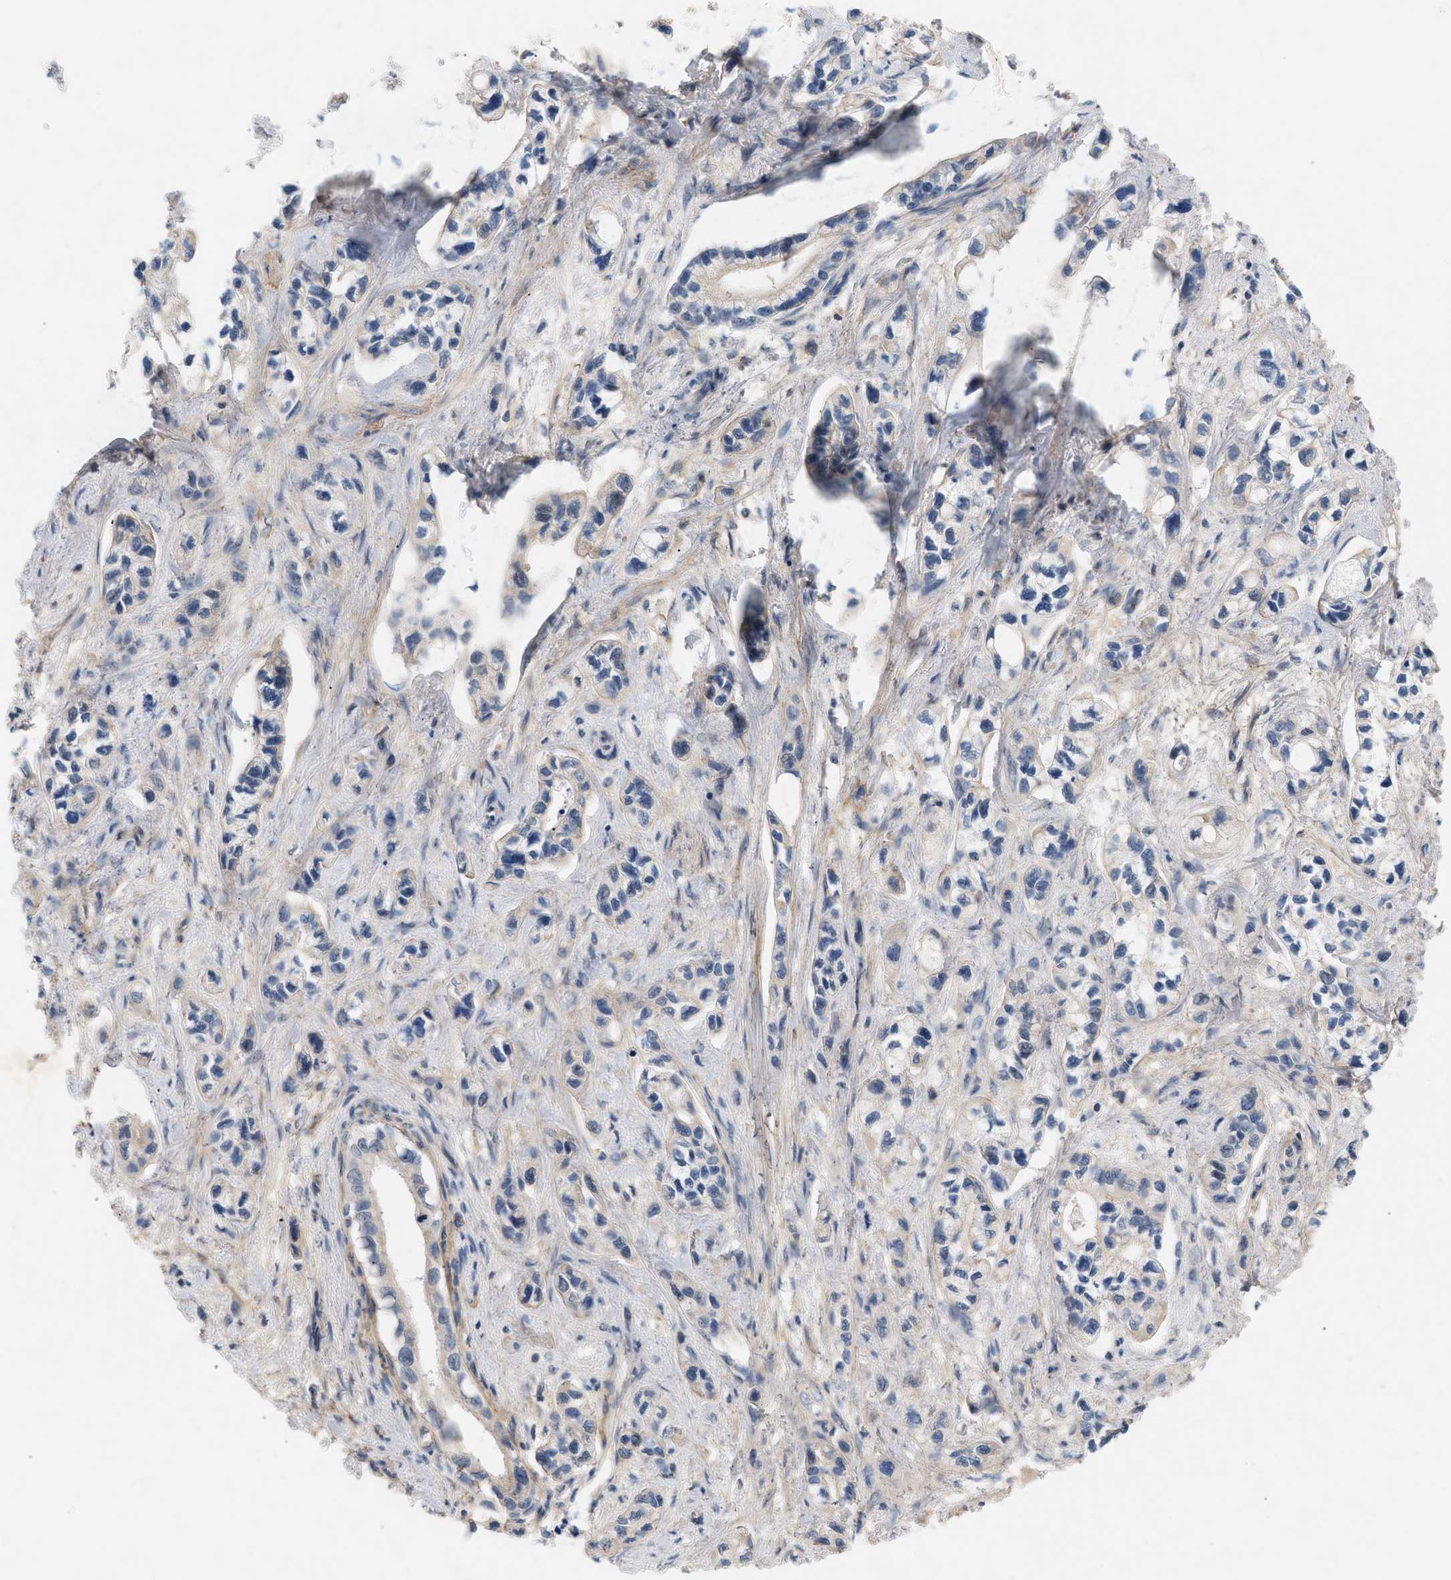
{"staining": {"intensity": "weak", "quantity": "<25%", "location": "cytoplasmic/membranous"}, "tissue": "pancreatic cancer", "cell_type": "Tumor cells", "image_type": "cancer", "snomed": [{"axis": "morphology", "description": "Adenocarcinoma, NOS"}, {"axis": "topography", "description": "Pancreas"}], "caption": "Tumor cells are negative for brown protein staining in pancreatic adenocarcinoma.", "gene": "FARS2", "patient": {"sex": "male", "age": 74}}